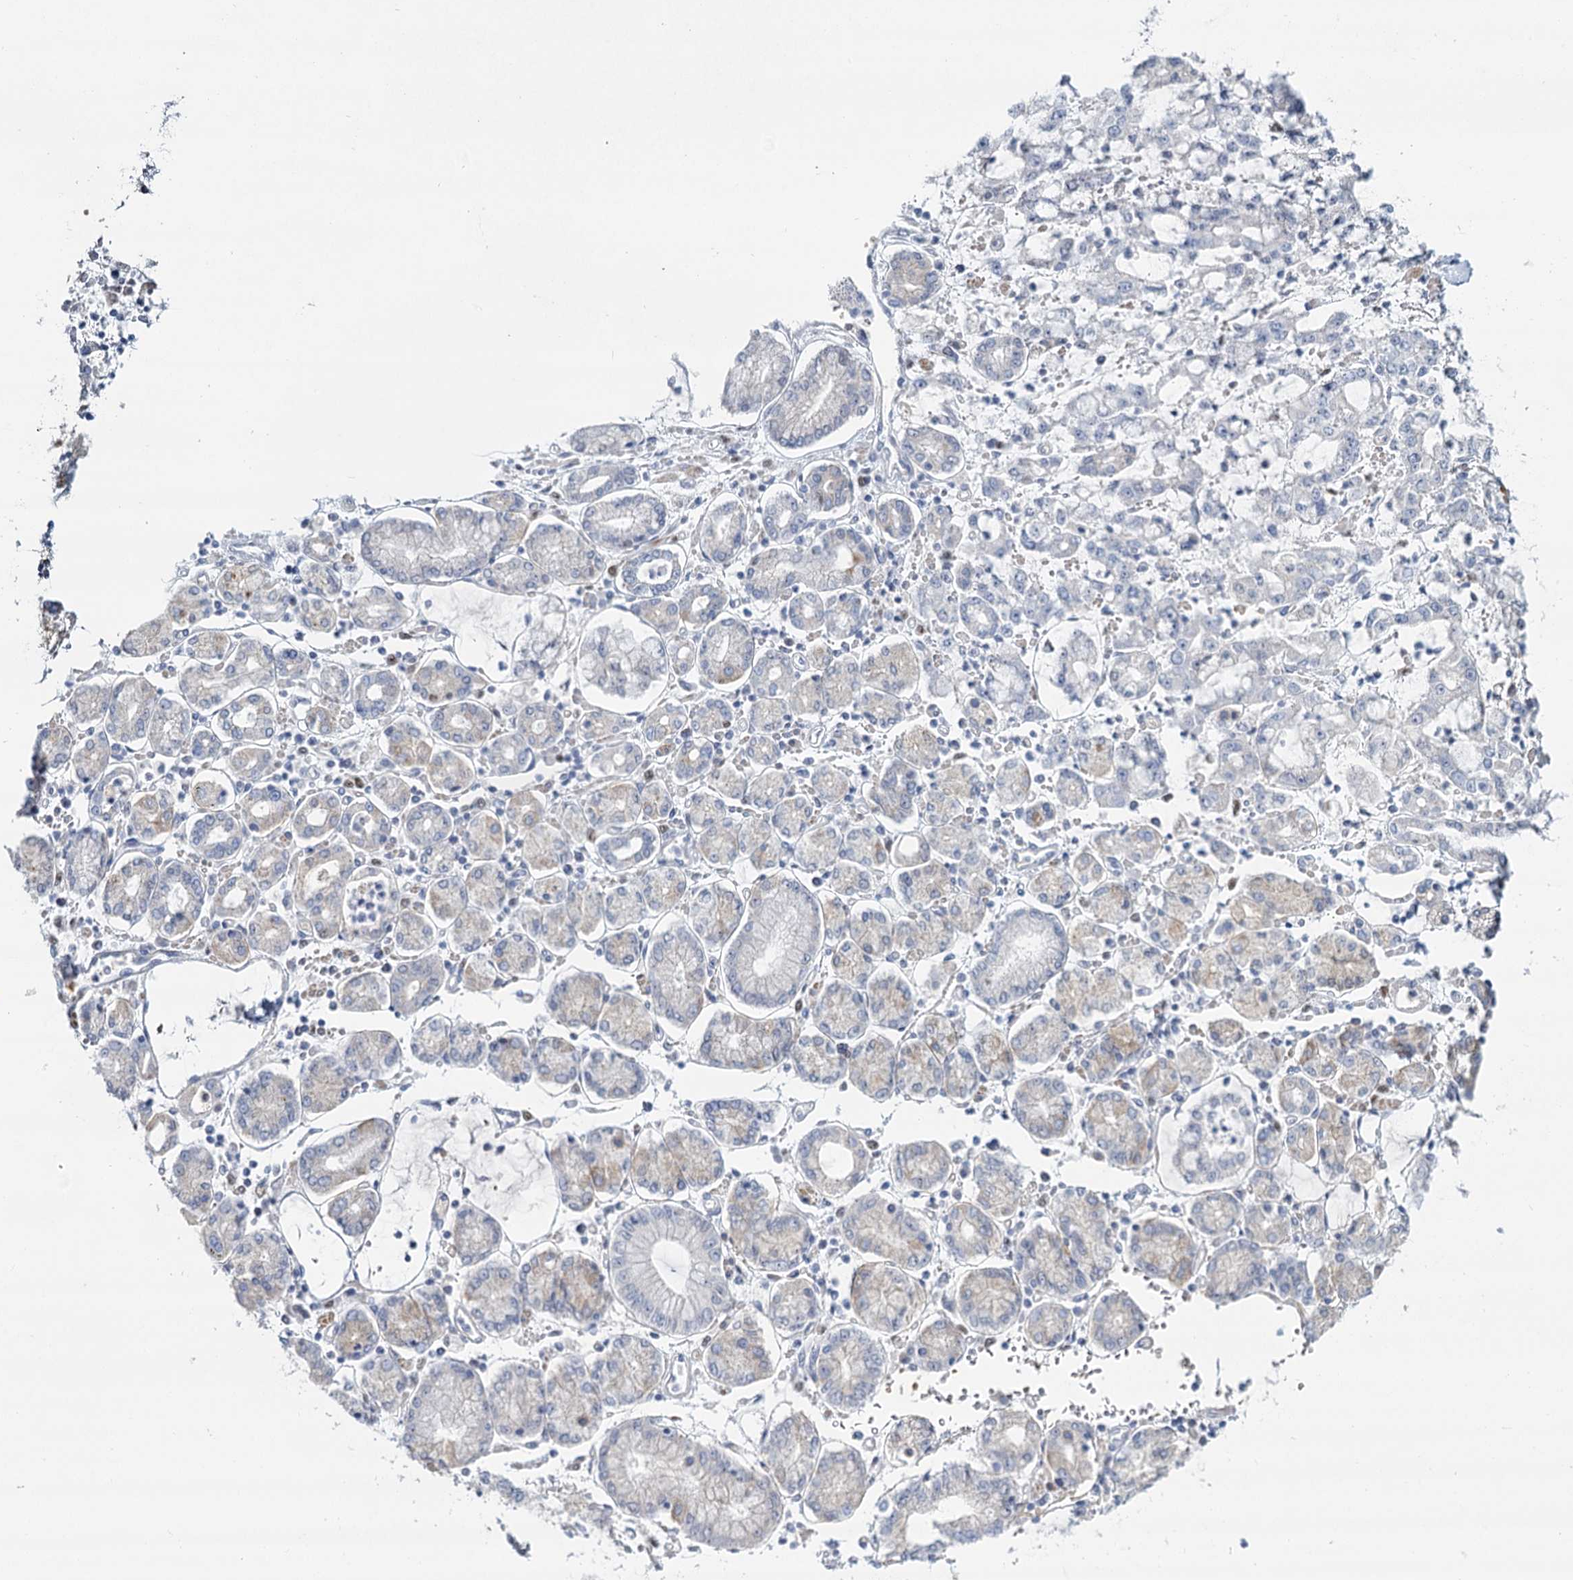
{"staining": {"intensity": "weak", "quantity": "<25%", "location": "cytoplasmic/membranous"}, "tissue": "stomach cancer", "cell_type": "Tumor cells", "image_type": "cancer", "snomed": [{"axis": "morphology", "description": "Adenocarcinoma, NOS"}, {"axis": "topography", "description": "Stomach"}], "caption": "Photomicrograph shows no protein staining in tumor cells of stomach cancer (adenocarcinoma) tissue.", "gene": "IGSF3", "patient": {"sex": "male", "age": 76}}